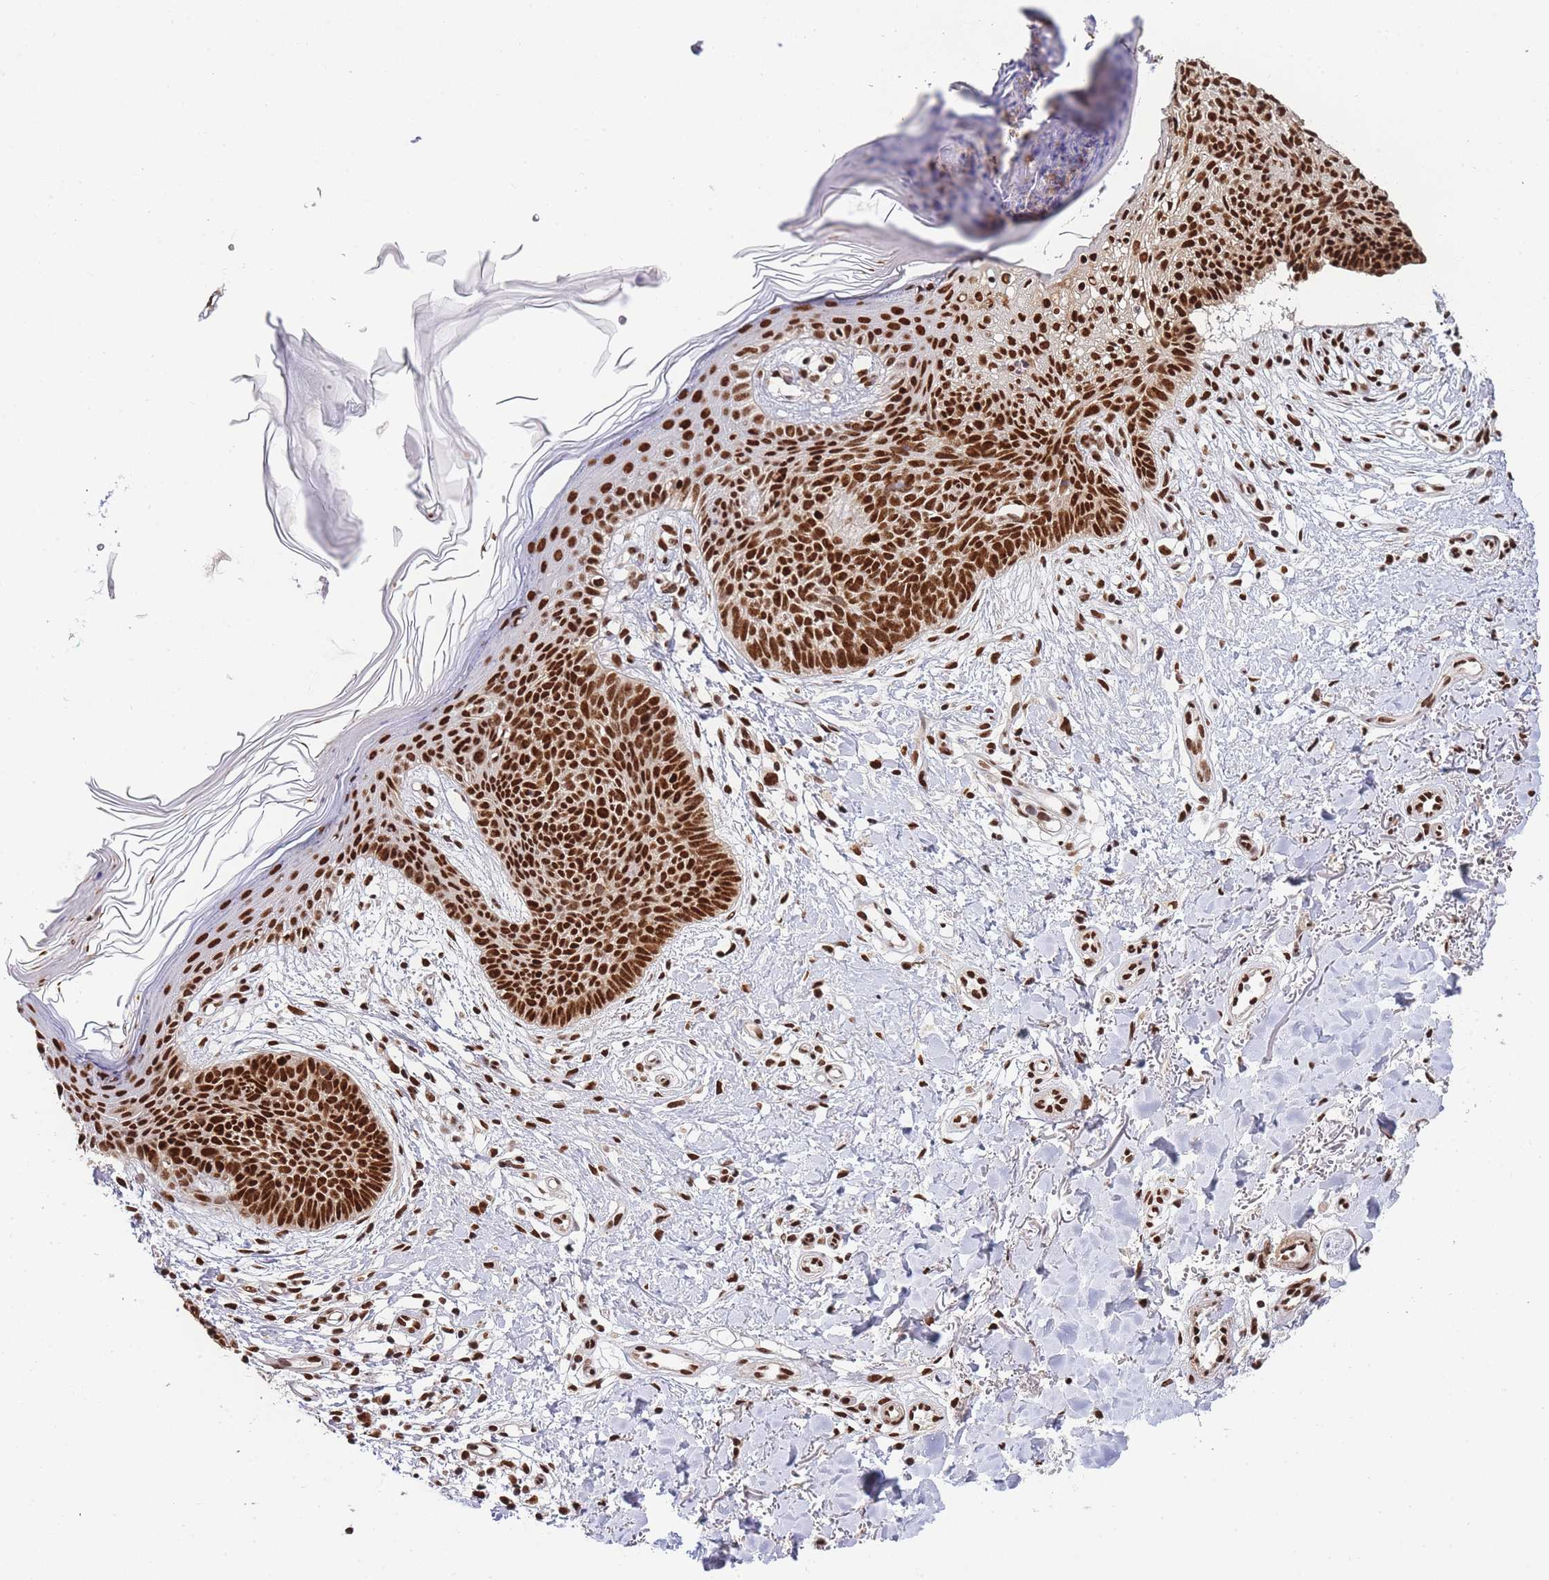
{"staining": {"intensity": "strong", "quantity": ">75%", "location": "nuclear"}, "tissue": "skin cancer", "cell_type": "Tumor cells", "image_type": "cancer", "snomed": [{"axis": "morphology", "description": "Basal cell carcinoma"}, {"axis": "topography", "description": "Skin"}], "caption": "About >75% of tumor cells in basal cell carcinoma (skin) demonstrate strong nuclear protein staining as visualized by brown immunohistochemical staining.", "gene": "PRKDC", "patient": {"sex": "male", "age": 78}}